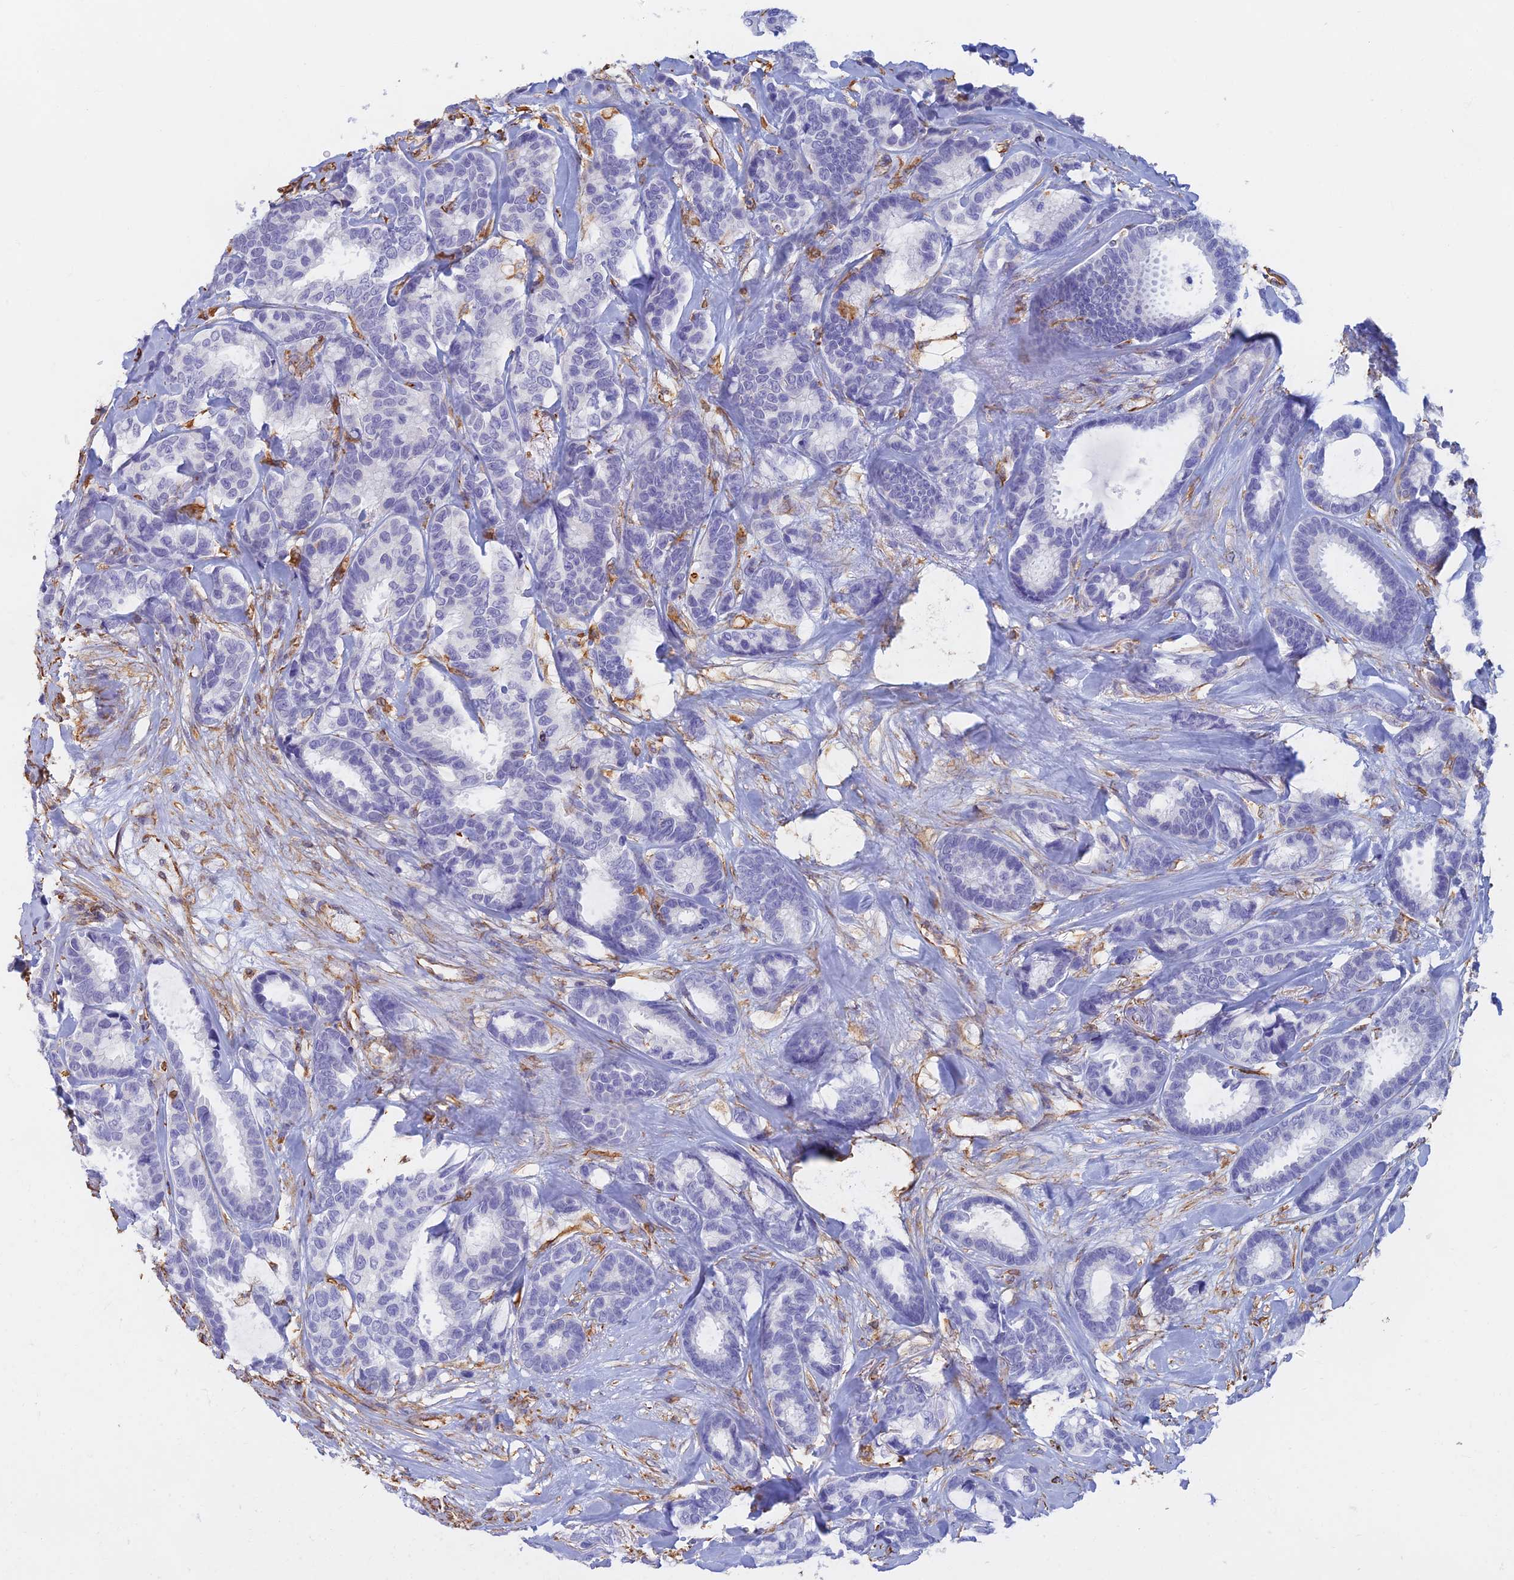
{"staining": {"intensity": "negative", "quantity": "none", "location": "none"}, "tissue": "breast cancer", "cell_type": "Tumor cells", "image_type": "cancer", "snomed": [{"axis": "morphology", "description": "Duct carcinoma"}, {"axis": "topography", "description": "Breast"}], "caption": "The image displays no staining of tumor cells in breast cancer (infiltrating ductal carcinoma).", "gene": "RMC1", "patient": {"sex": "female", "age": 87}}